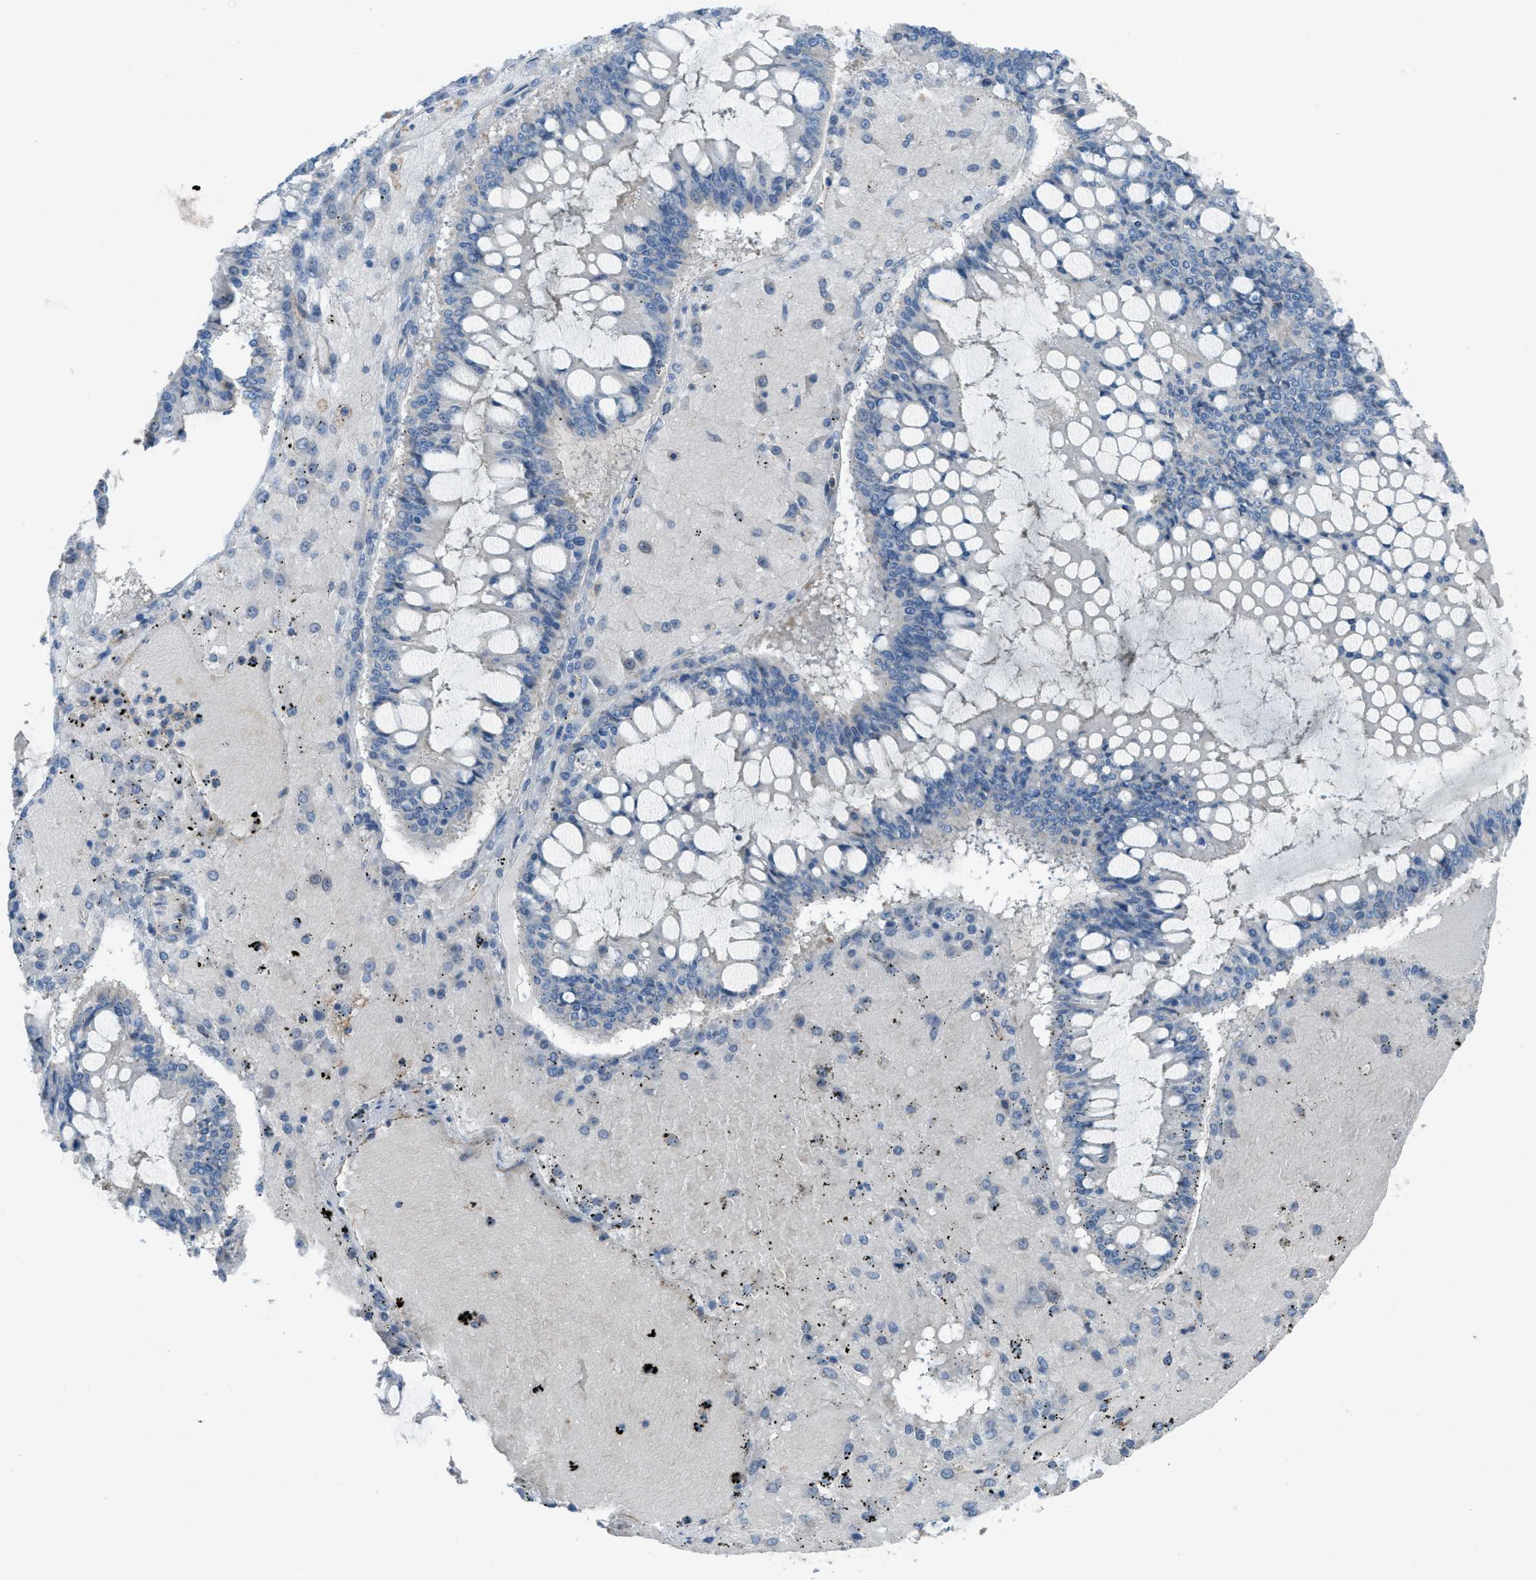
{"staining": {"intensity": "negative", "quantity": "none", "location": "none"}, "tissue": "ovarian cancer", "cell_type": "Tumor cells", "image_type": "cancer", "snomed": [{"axis": "morphology", "description": "Cystadenocarcinoma, mucinous, NOS"}, {"axis": "topography", "description": "Ovary"}], "caption": "This is an IHC micrograph of human ovarian mucinous cystadenocarcinoma. There is no positivity in tumor cells.", "gene": "NCK2", "patient": {"sex": "female", "age": 73}}